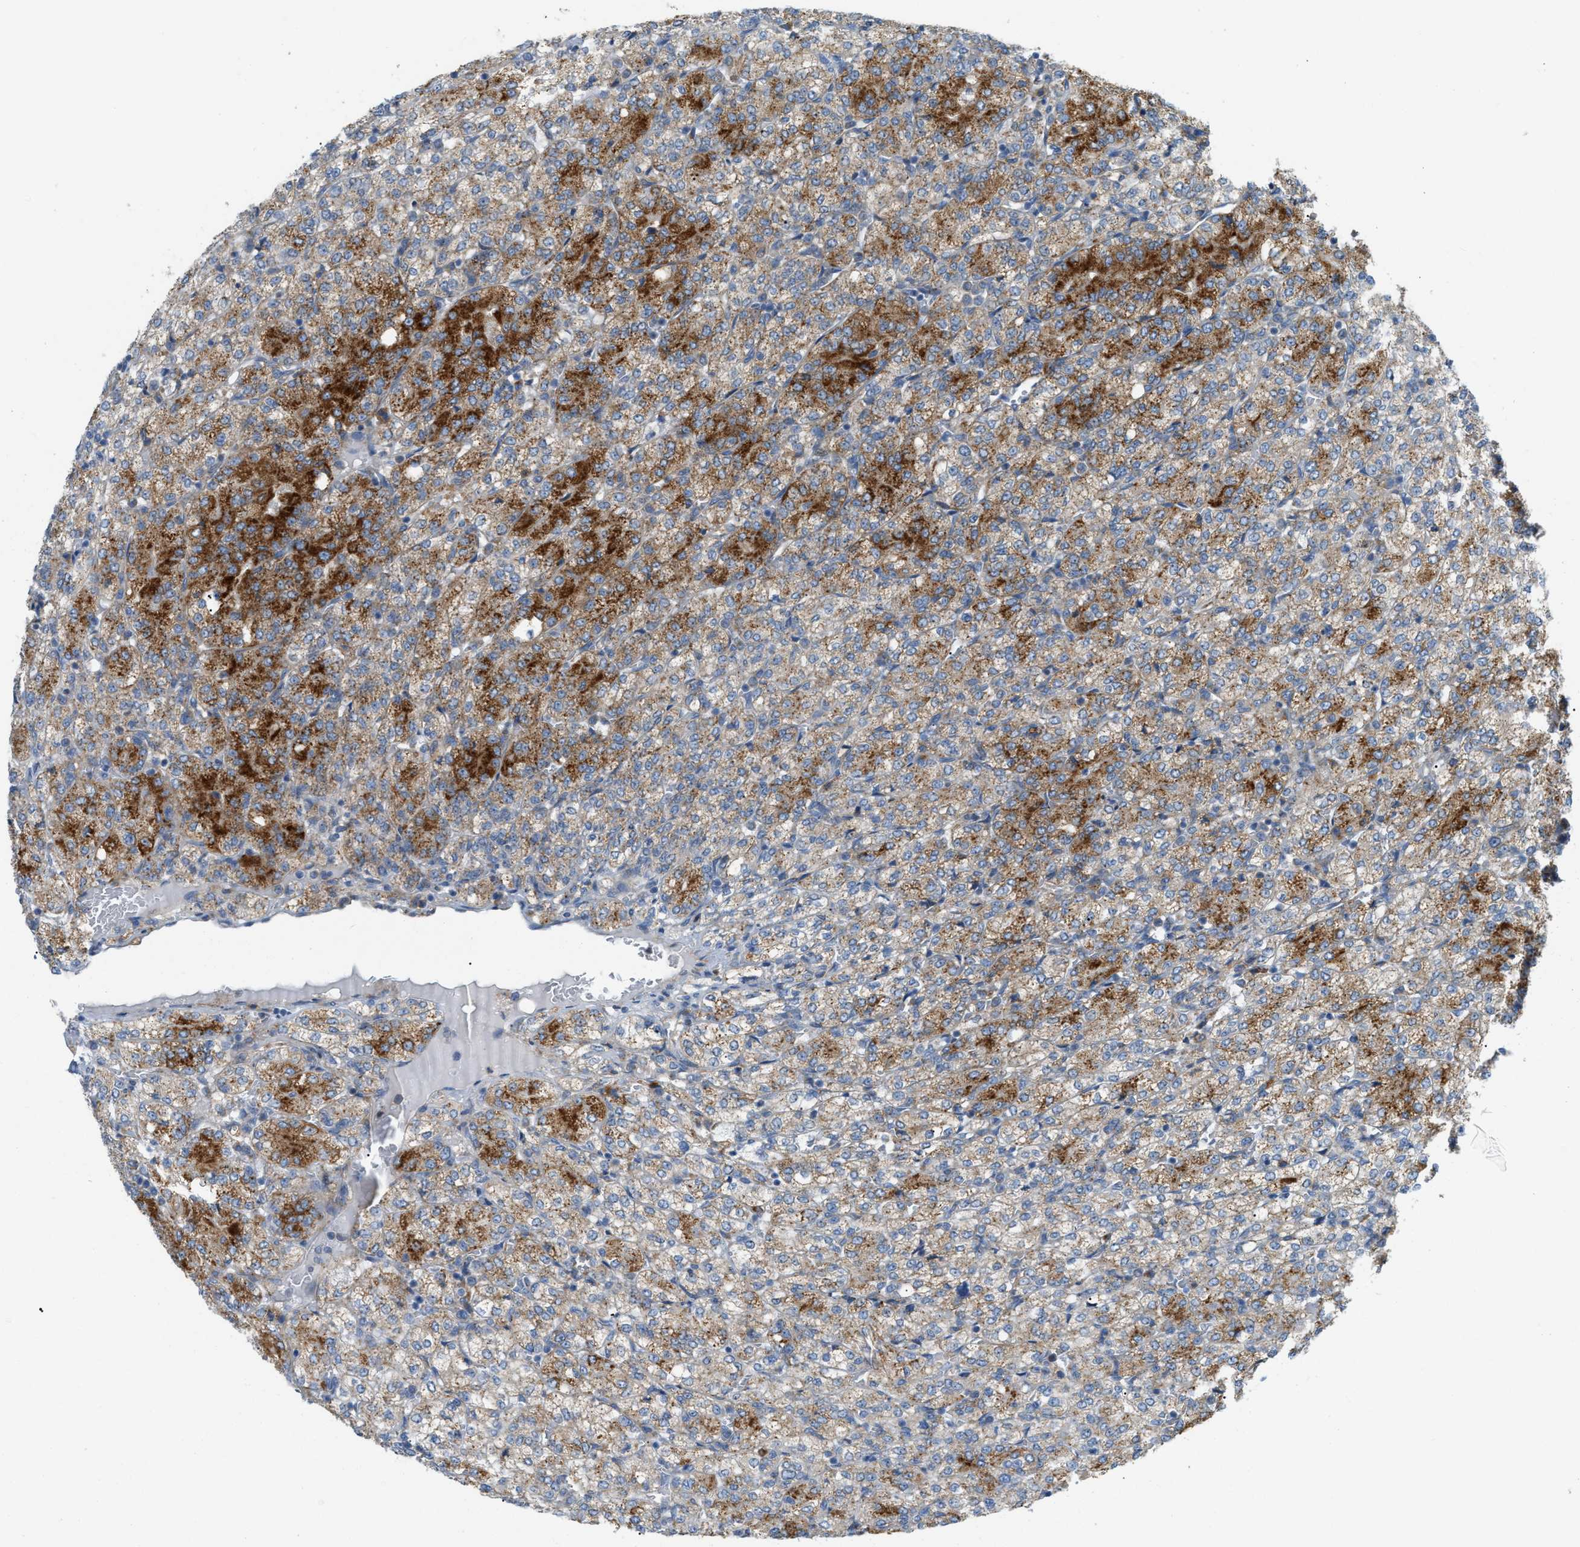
{"staining": {"intensity": "moderate", "quantity": ">75%", "location": "cytoplasmic/membranous"}, "tissue": "renal cancer", "cell_type": "Tumor cells", "image_type": "cancer", "snomed": [{"axis": "morphology", "description": "Adenocarcinoma, NOS"}, {"axis": "topography", "description": "Kidney"}], "caption": "Moderate cytoplasmic/membranous positivity for a protein is identified in approximately >75% of tumor cells of renal cancer using immunohistochemistry.", "gene": "LMBRD1", "patient": {"sex": "male", "age": 77}}